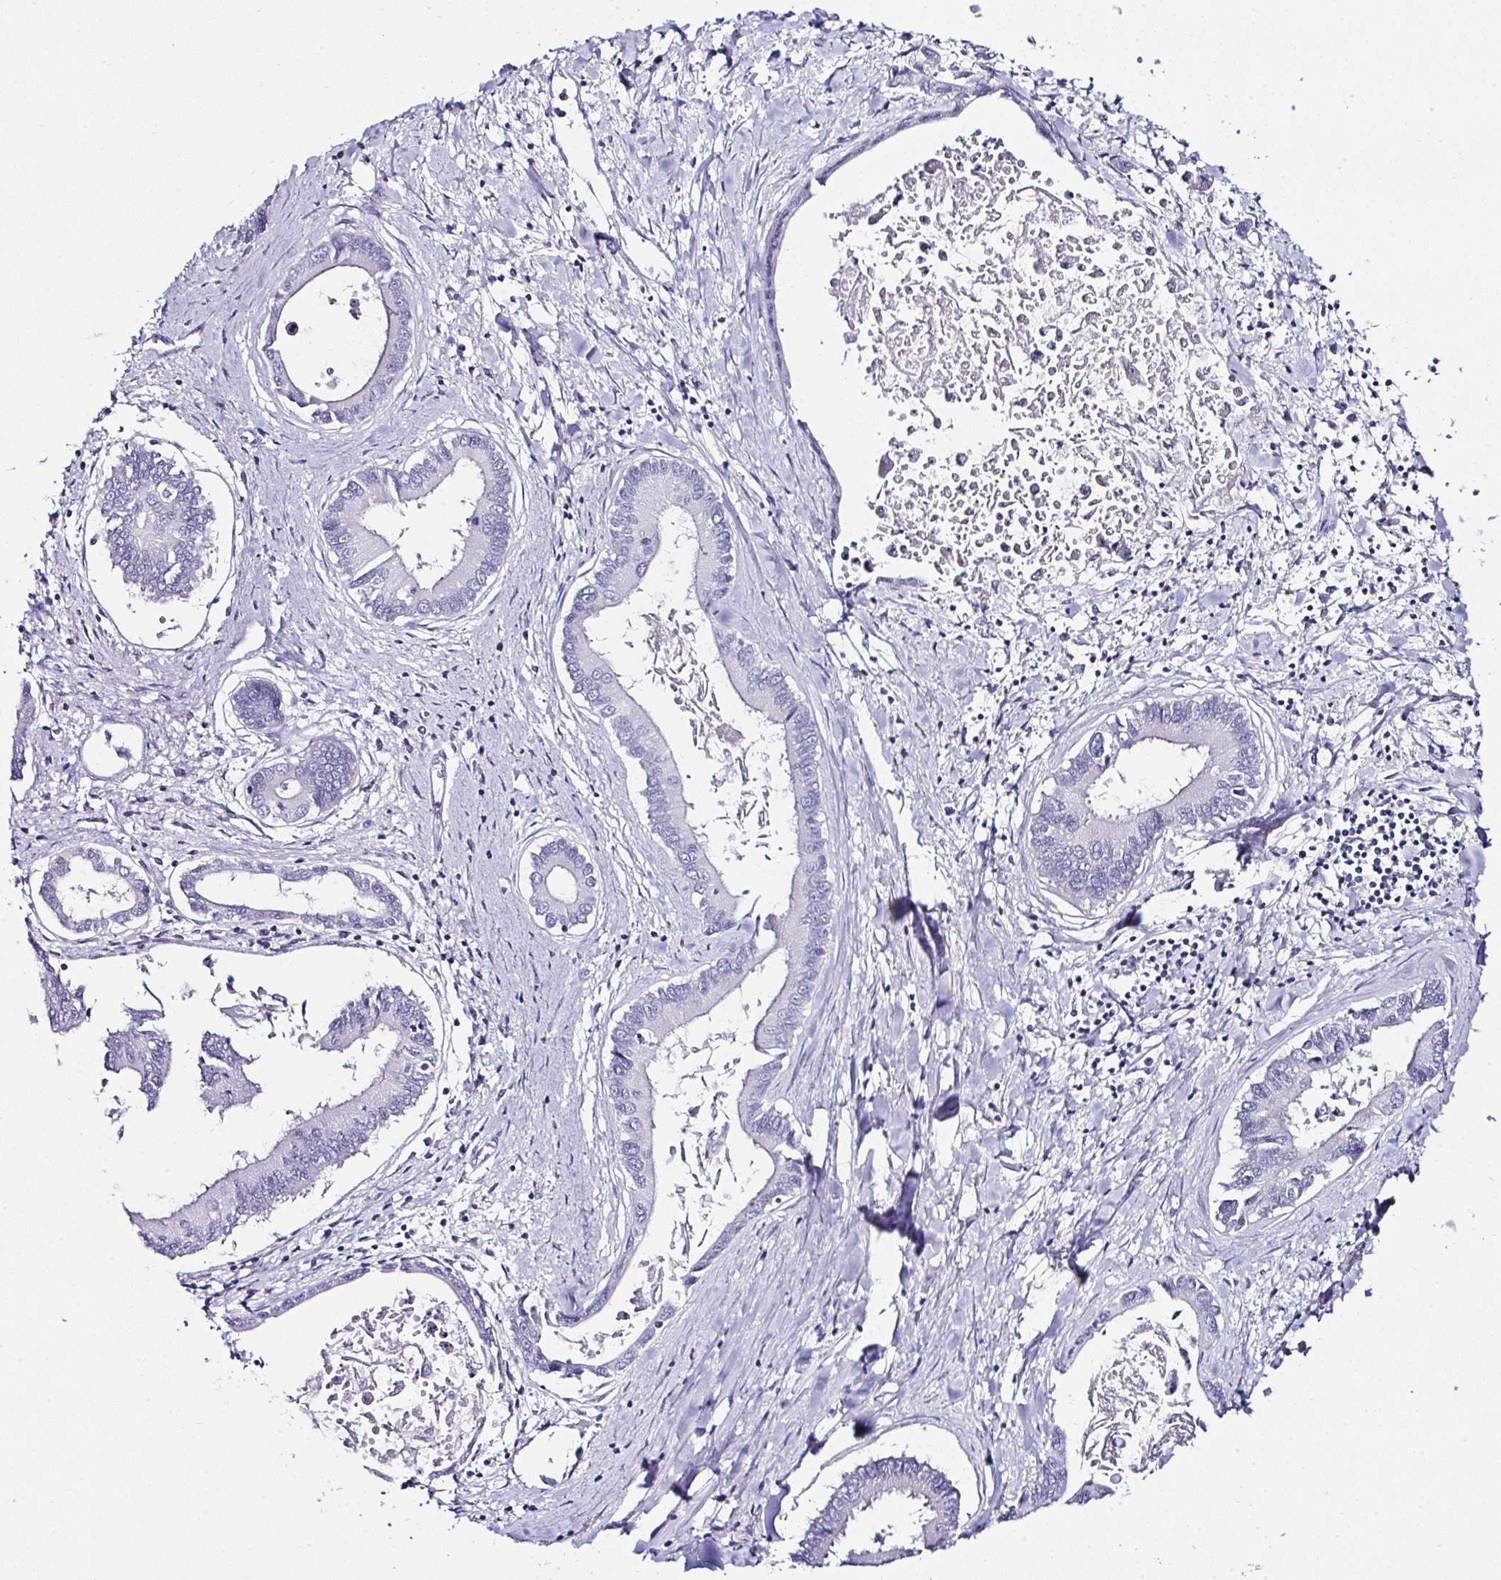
{"staining": {"intensity": "negative", "quantity": "none", "location": "none"}, "tissue": "liver cancer", "cell_type": "Tumor cells", "image_type": "cancer", "snomed": [{"axis": "morphology", "description": "Cholangiocarcinoma"}, {"axis": "topography", "description": "Liver"}], "caption": "An immunohistochemistry (IHC) histopathology image of liver cholangiocarcinoma is shown. There is no staining in tumor cells of liver cholangiocarcinoma. Nuclei are stained in blue.", "gene": "OR4P4", "patient": {"sex": "male", "age": 66}}